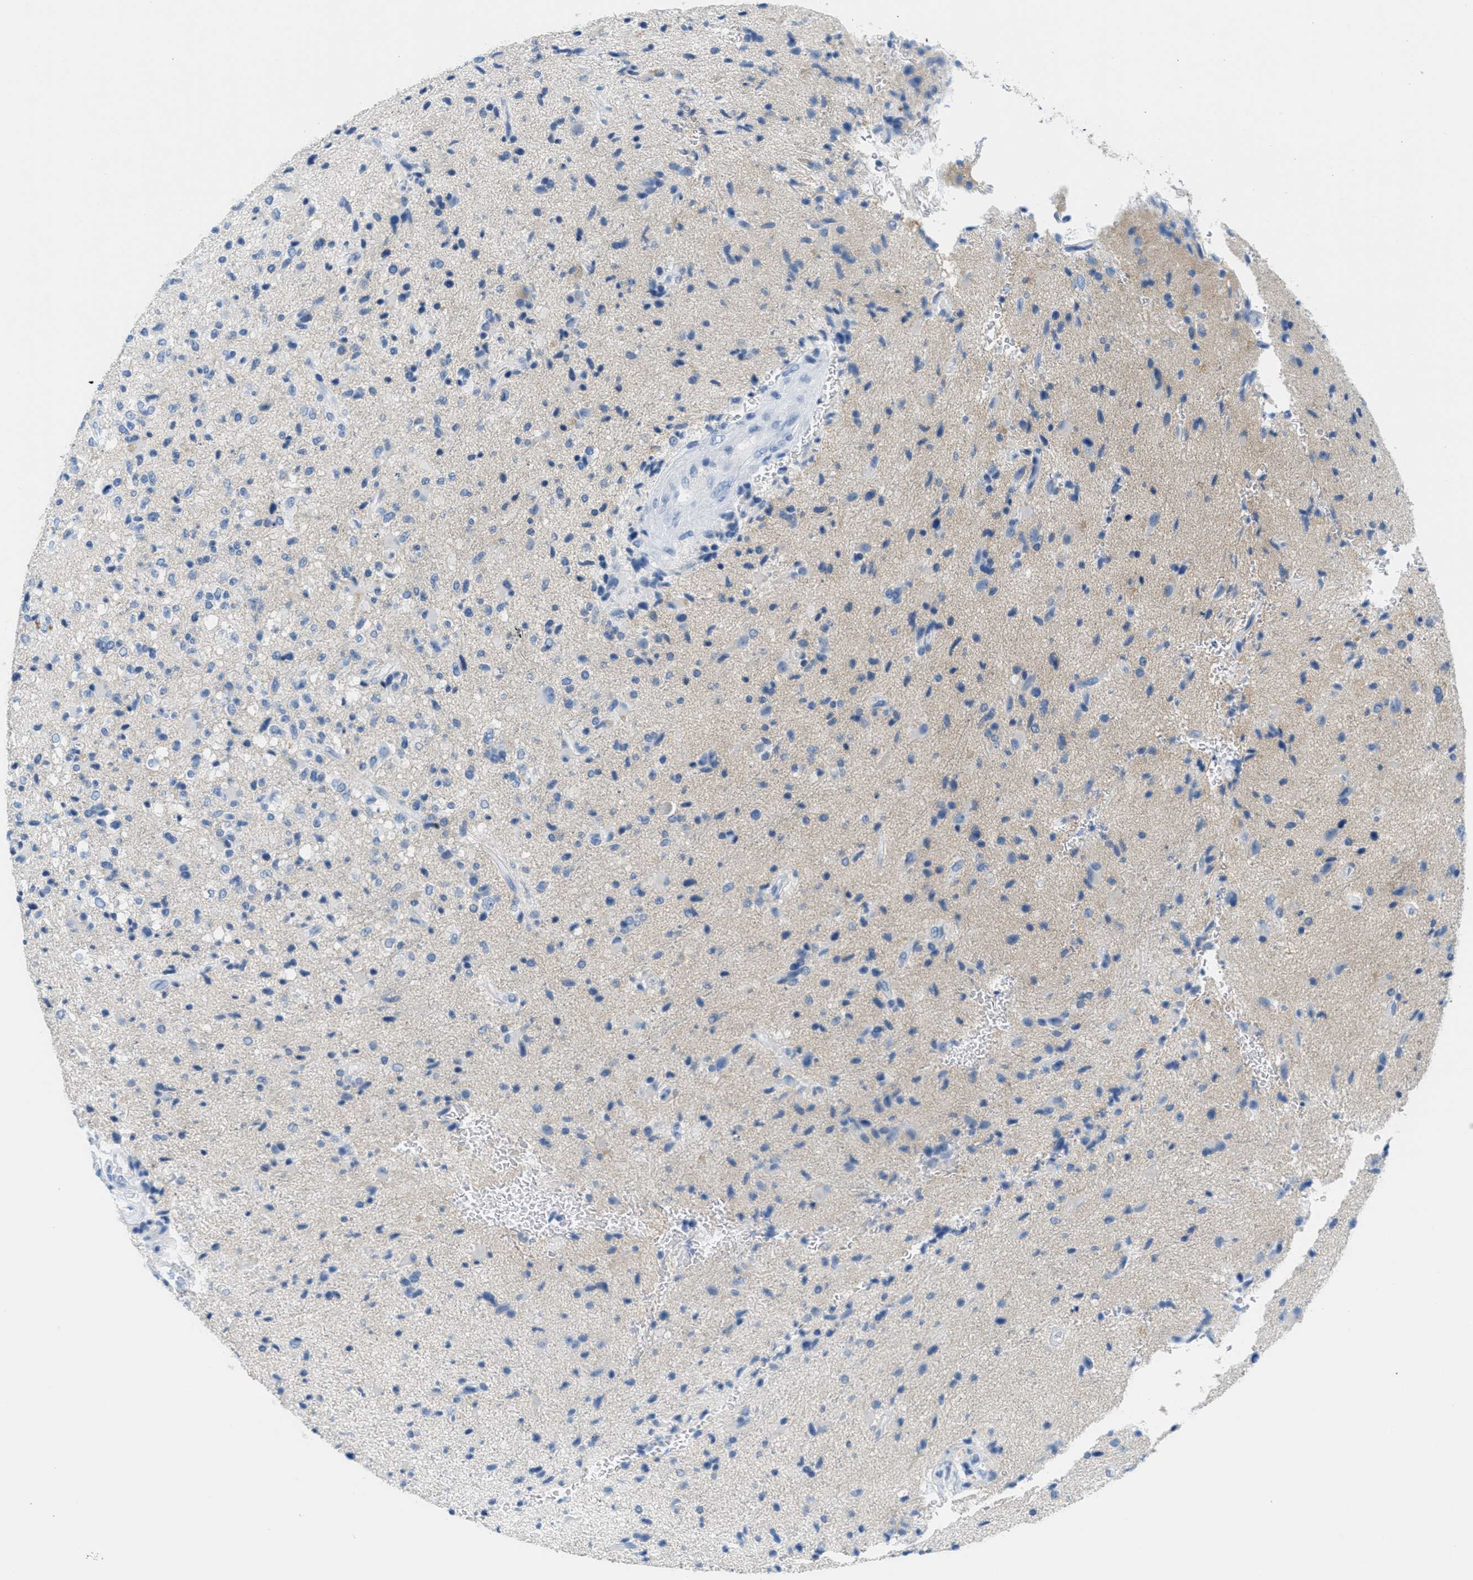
{"staining": {"intensity": "negative", "quantity": "none", "location": "none"}, "tissue": "glioma", "cell_type": "Tumor cells", "image_type": "cancer", "snomed": [{"axis": "morphology", "description": "Glioma, malignant, High grade"}, {"axis": "topography", "description": "Brain"}], "caption": "The micrograph exhibits no significant staining in tumor cells of glioma.", "gene": "GPM6A", "patient": {"sex": "male", "age": 32}}